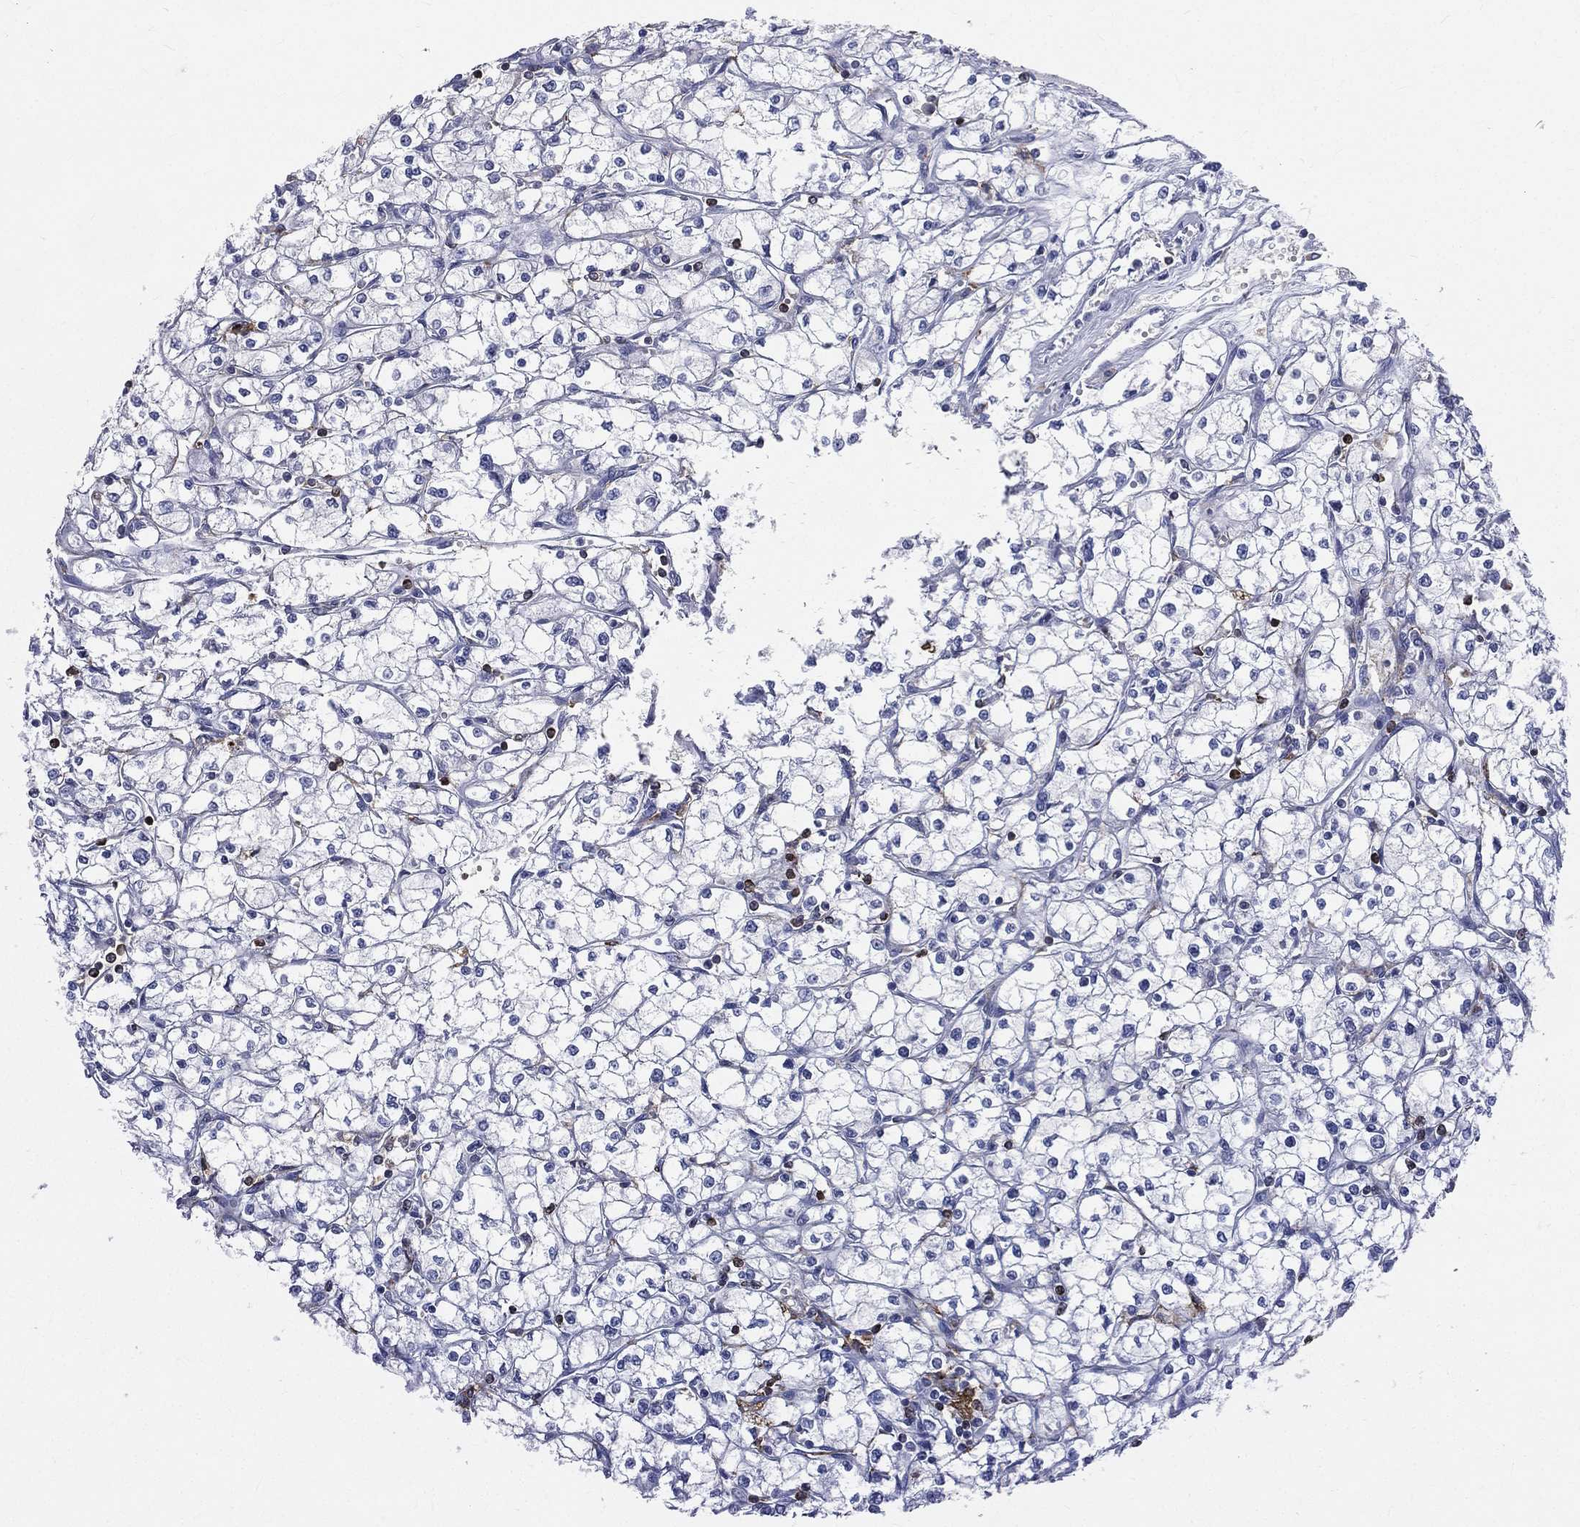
{"staining": {"intensity": "negative", "quantity": "none", "location": "none"}, "tissue": "renal cancer", "cell_type": "Tumor cells", "image_type": "cancer", "snomed": [{"axis": "morphology", "description": "Adenocarcinoma, NOS"}, {"axis": "topography", "description": "Kidney"}], "caption": "A high-resolution image shows immunohistochemistry staining of renal adenocarcinoma, which exhibits no significant positivity in tumor cells.", "gene": "CTSW", "patient": {"sex": "male", "age": 67}}